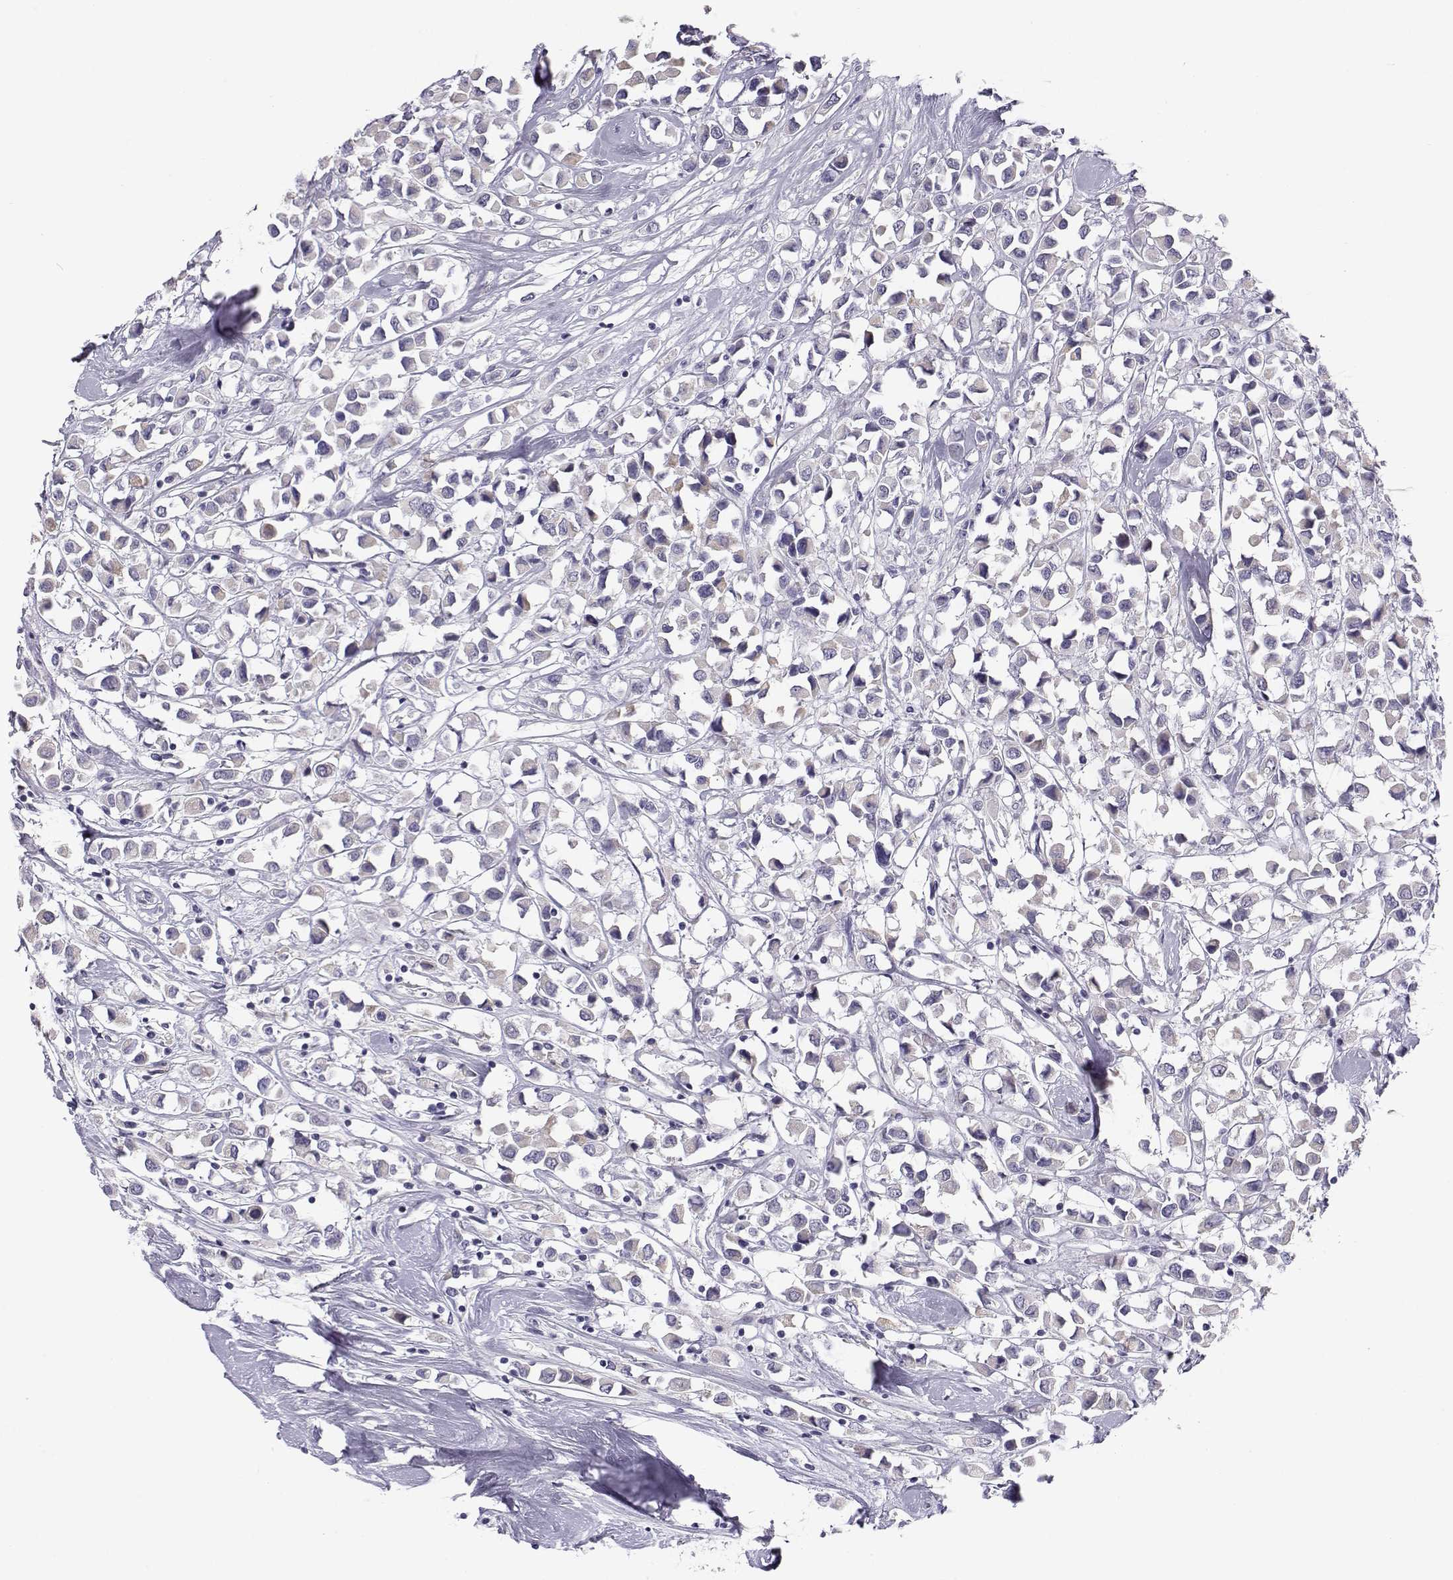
{"staining": {"intensity": "negative", "quantity": "none", "location": "none"}, "tissue": "breast cancer", "cell_type": "Tumor cells", "image_type": "cancer", "snomed": [{"axis": "morphology", "description": "Duct carcinoma"}, {"axis": "topography", "description": "Breast"}], "caption": "IHC of human breast cancer reveals no positivity in tumor cells.", "gene": "KCNMB4", "patient": {"sex": "female", "age": 61}}